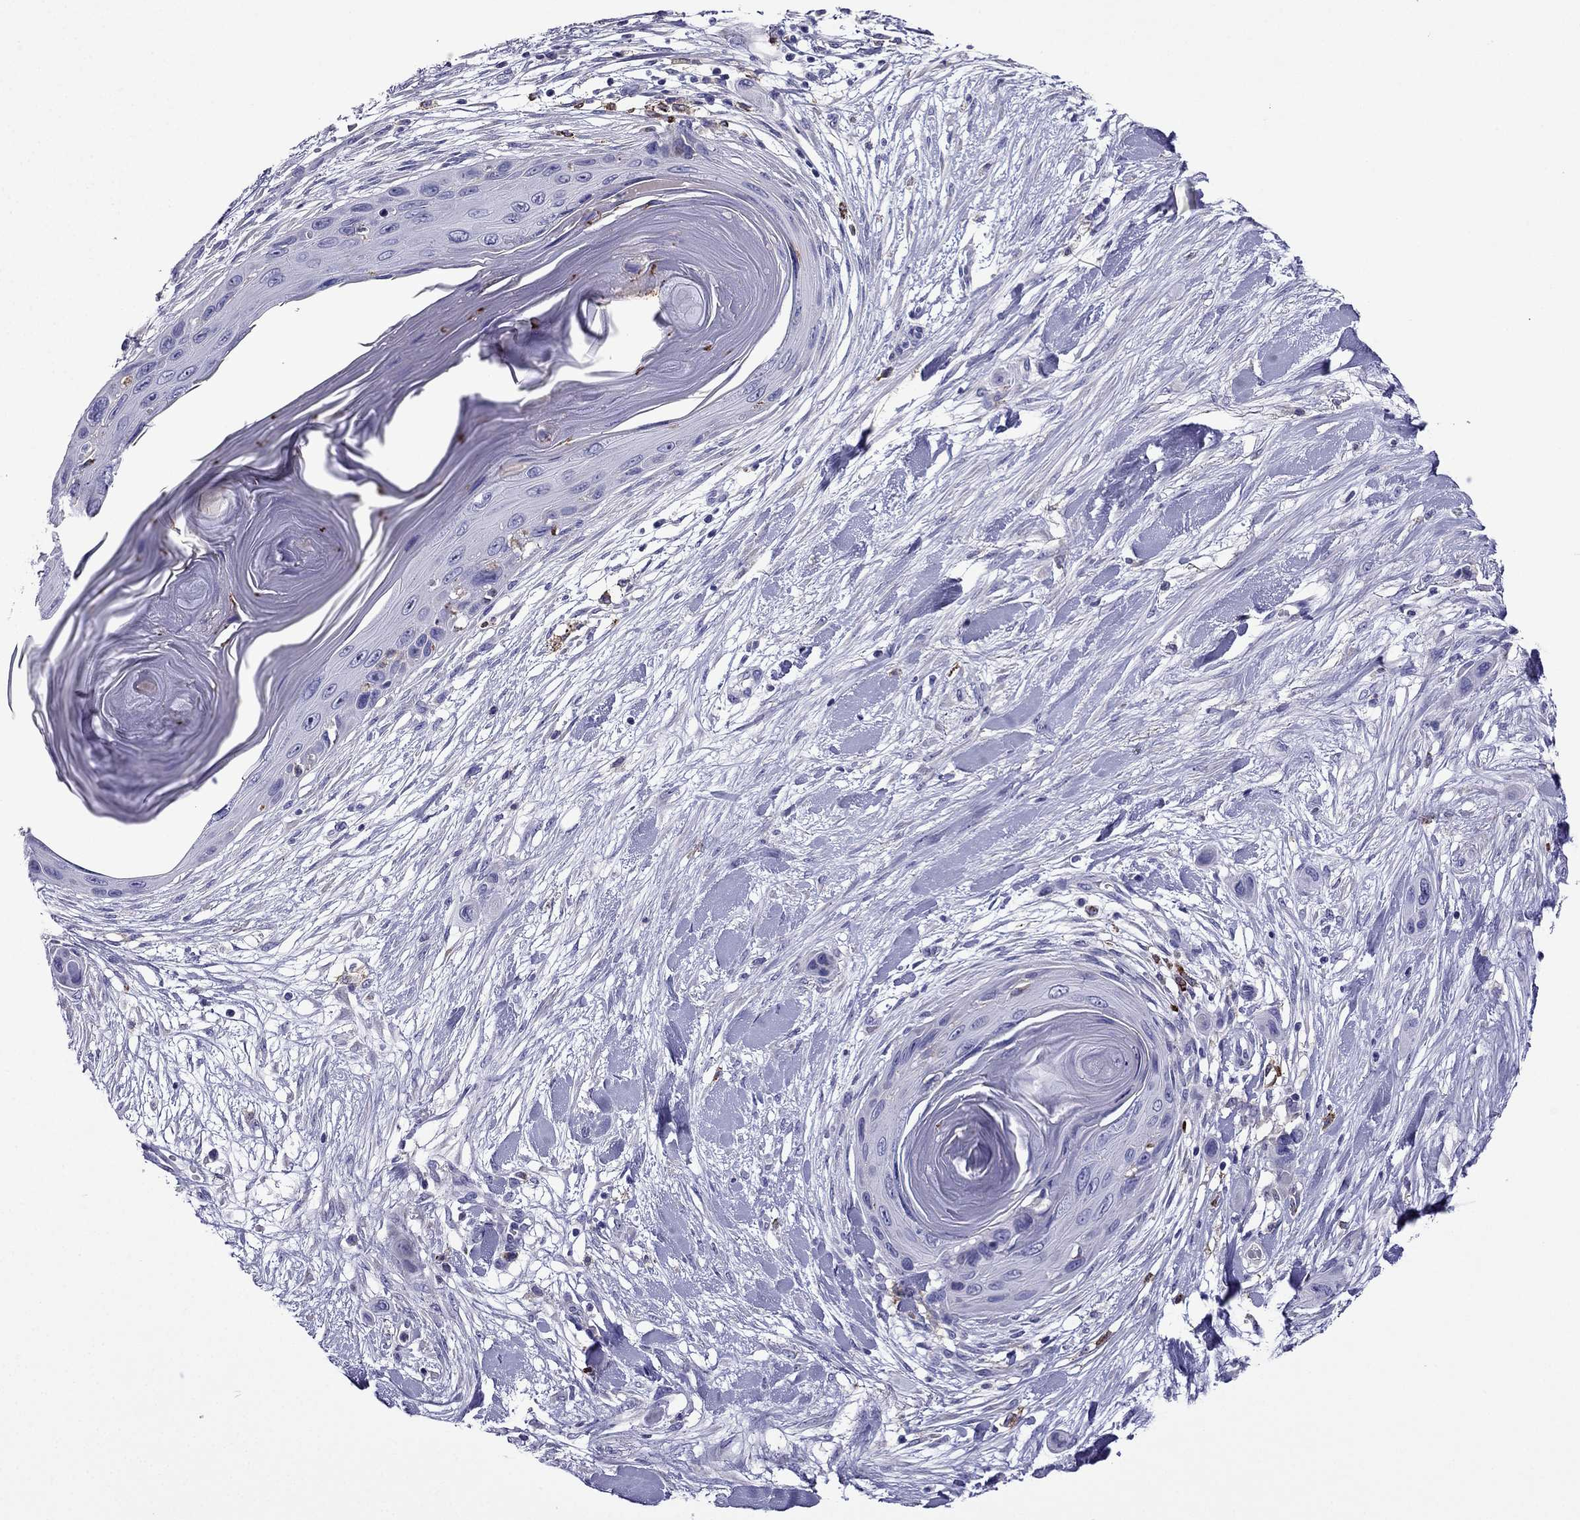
{"staining": {"intensity": "negative", "quantity": "none", "location": "none"}, "tissue": "skin cancer", "cell_type": "Tumor cells", "image_type": "cancer", "snomed": [{"axis": "morphology", "description": "Squamous cell carcinoma, NOS"}, {"axis": "topography", "description": "Skin"}], "caption": "Immunohistochemical staining of human squamous cell carcinoma (skin) displays no significant staining in tumor cells.", "gene": "TSSK4", "patient": {"sex": "male", "age": 79}}